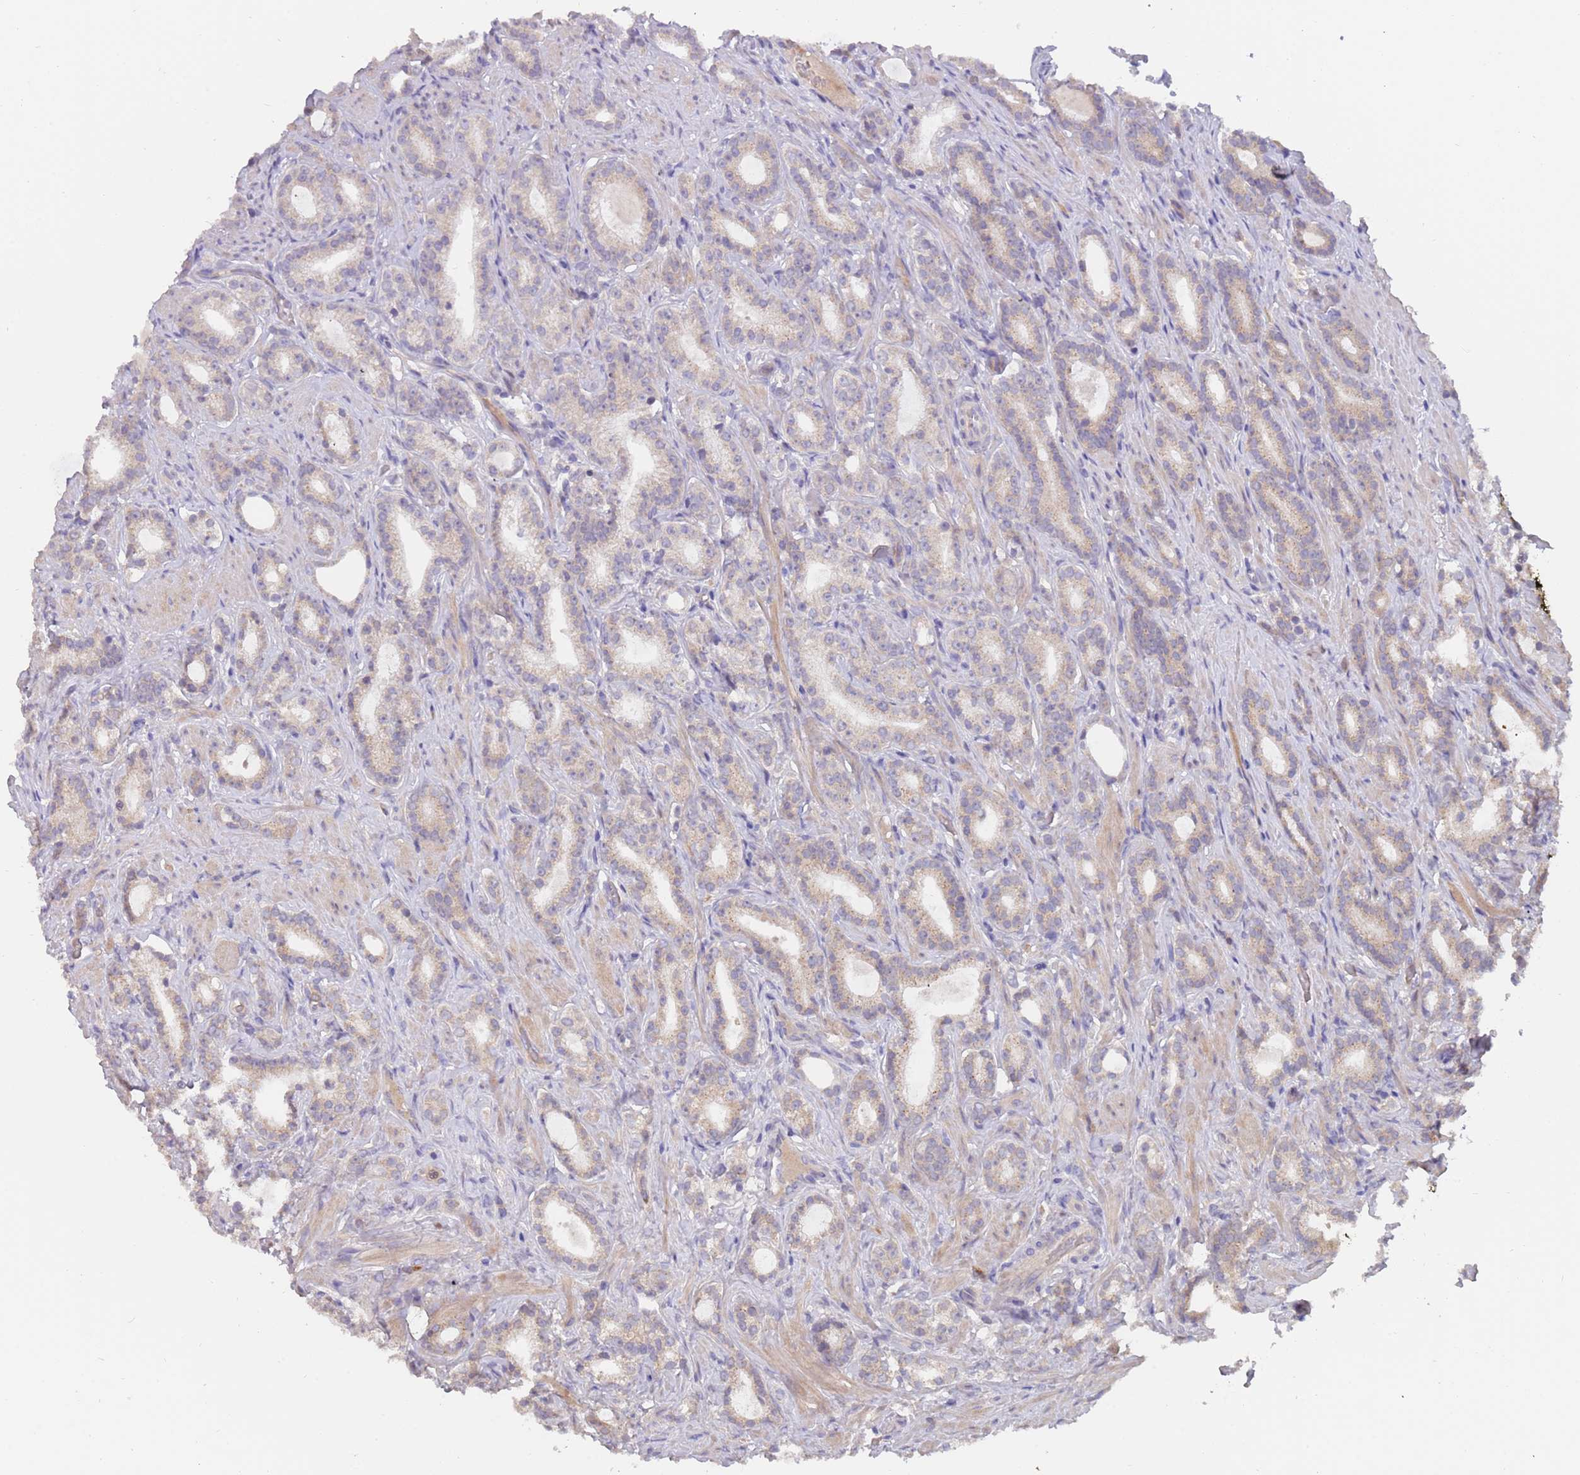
{"staining": {"intensity": "negative", "quantity": "none", "location": "none"}, "tissue": "prostate cancer", "cell_type": "Tumor cells", "image_type": "cancer", "snomed": [{"axis": "morphology", "description": "Adenocarcinoma, Low grade"}, {"axis": "topography", "description": "Prostate"}], "caption": "This photomicrograph is of adenocarcinoma (low-grade) (prostate) stained with immunohistochemistry to label a protein in brown with the nuclei are counter-stained blue. There is no expression in tumor cells. (Brightfield microscopy of DAB immunohistochemistry (IHC) at high magnification).", "gene": "ZNF746", "patient": {"sex": "male", "age": 71}}